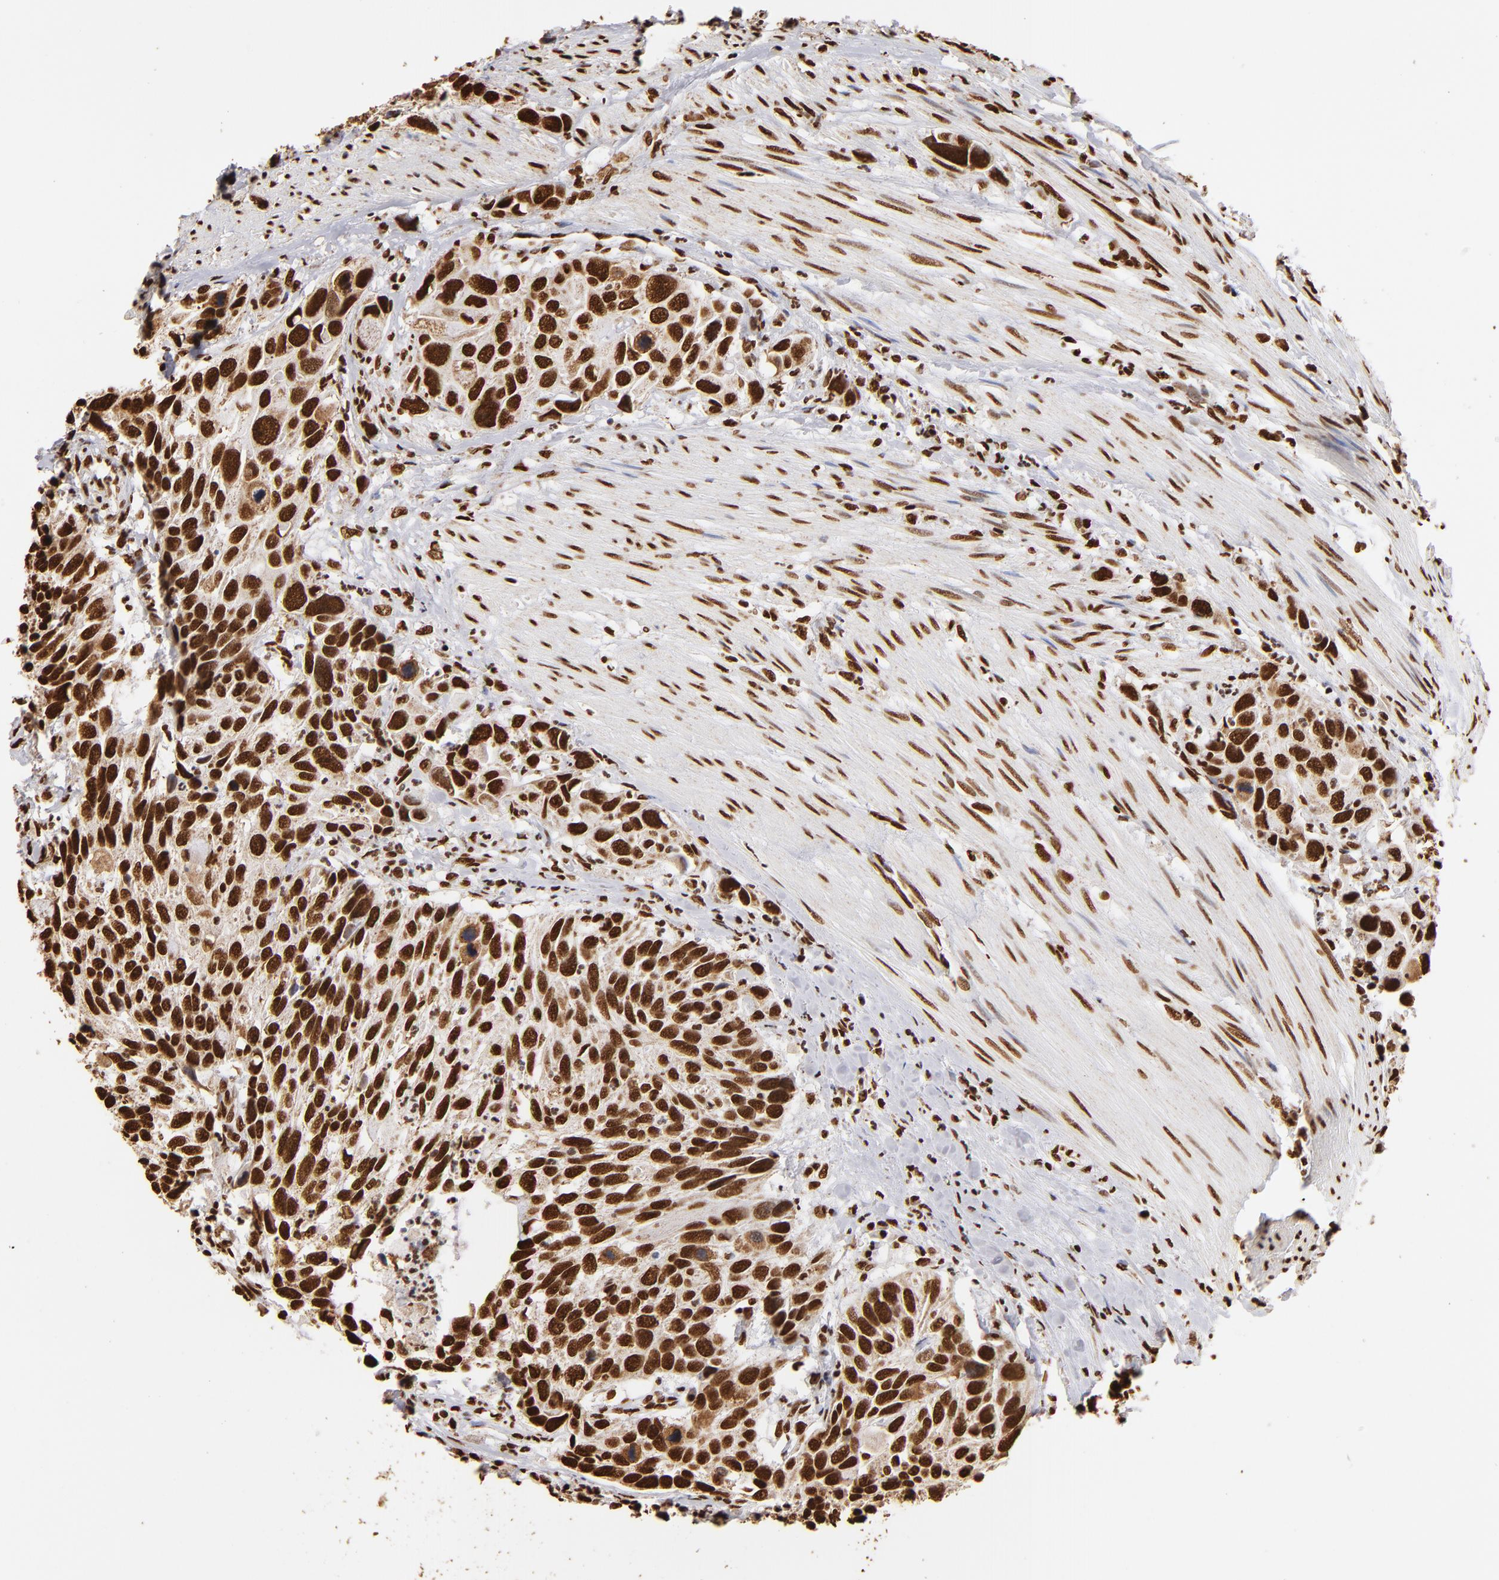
{"staining": {"intensity": "strong", "quantity": ">75%", "location": "nuclear"}, "tissue": "urothelial cancer", "cell_type": "Tumor cells", "image_type": "cancer", "snomed": [{"axis": "morphology", "description": "Urothelial carcinoma, High grade"}, {"axis": "topography", "description": "Urinary bladder"}], "caption": "This photomicrograph reveals immunohistochemistry (IHC) staining of human urothelial carcinoma (high-grade), with high strong nuclear staining in about >75% of tumor cells.", "gene": "ILF3", "patient": {"sex": "male", "age": 66}}